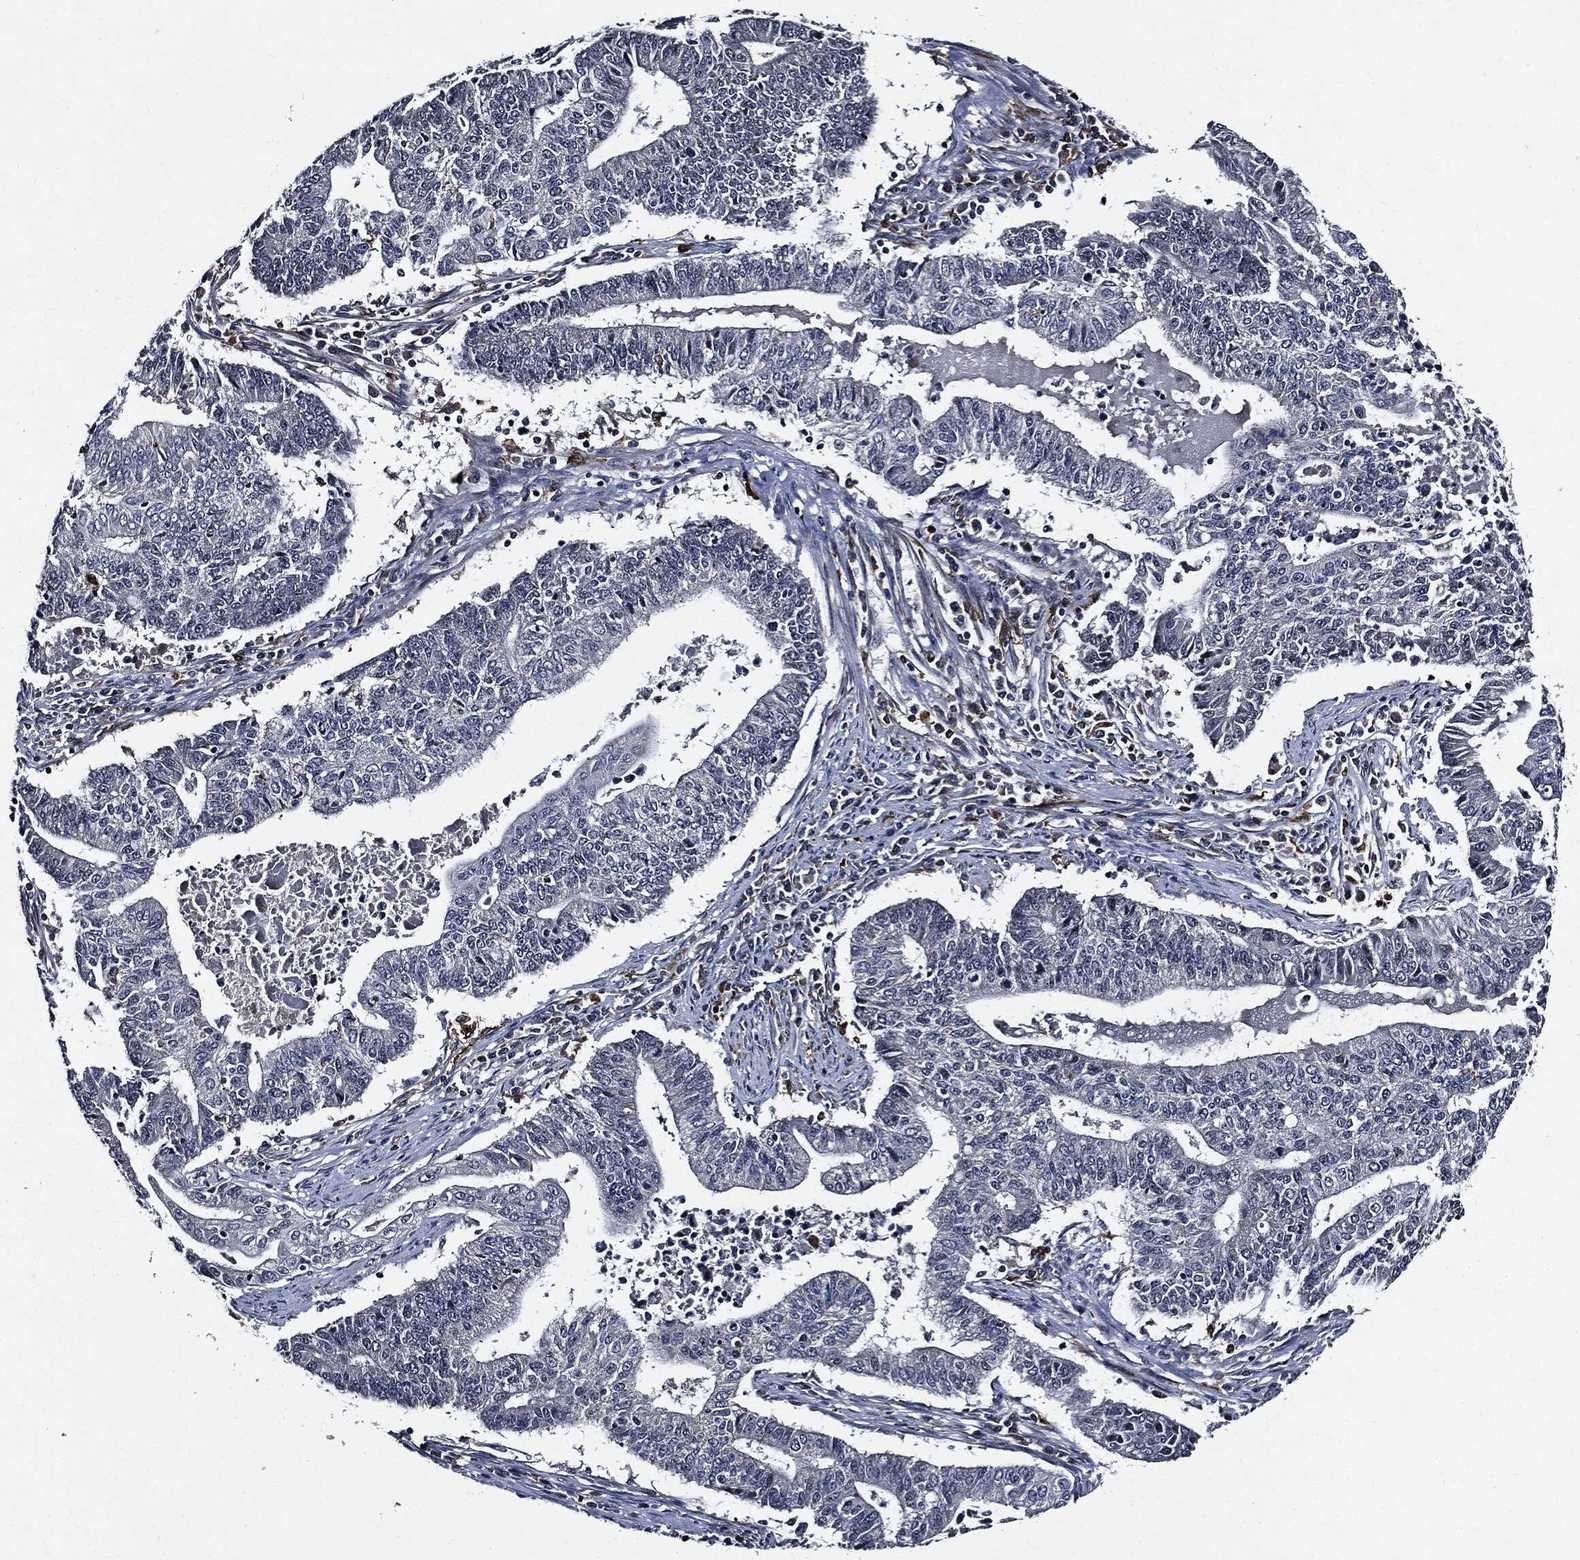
{"staining": {"intensity": "negative", "quantity": "none", "location": "none"}, "tissue": "endometrial cancer", "cell_type": "Tumor cells", "image_type": "cancer", "snomed": [{"axis": "morphology", "description": "Adenocarcinoma, NOS"}, {"axis": "topography", "description": "Uterus"}, {"axis": "topography", "description": "Endometrium"}], "caption": "Immunohistochemical staining of human endometrial cancer displays no significant staining in tumor cells.", "gene": "SUGT1", "patient": {"sex": "female", "age": 54}}